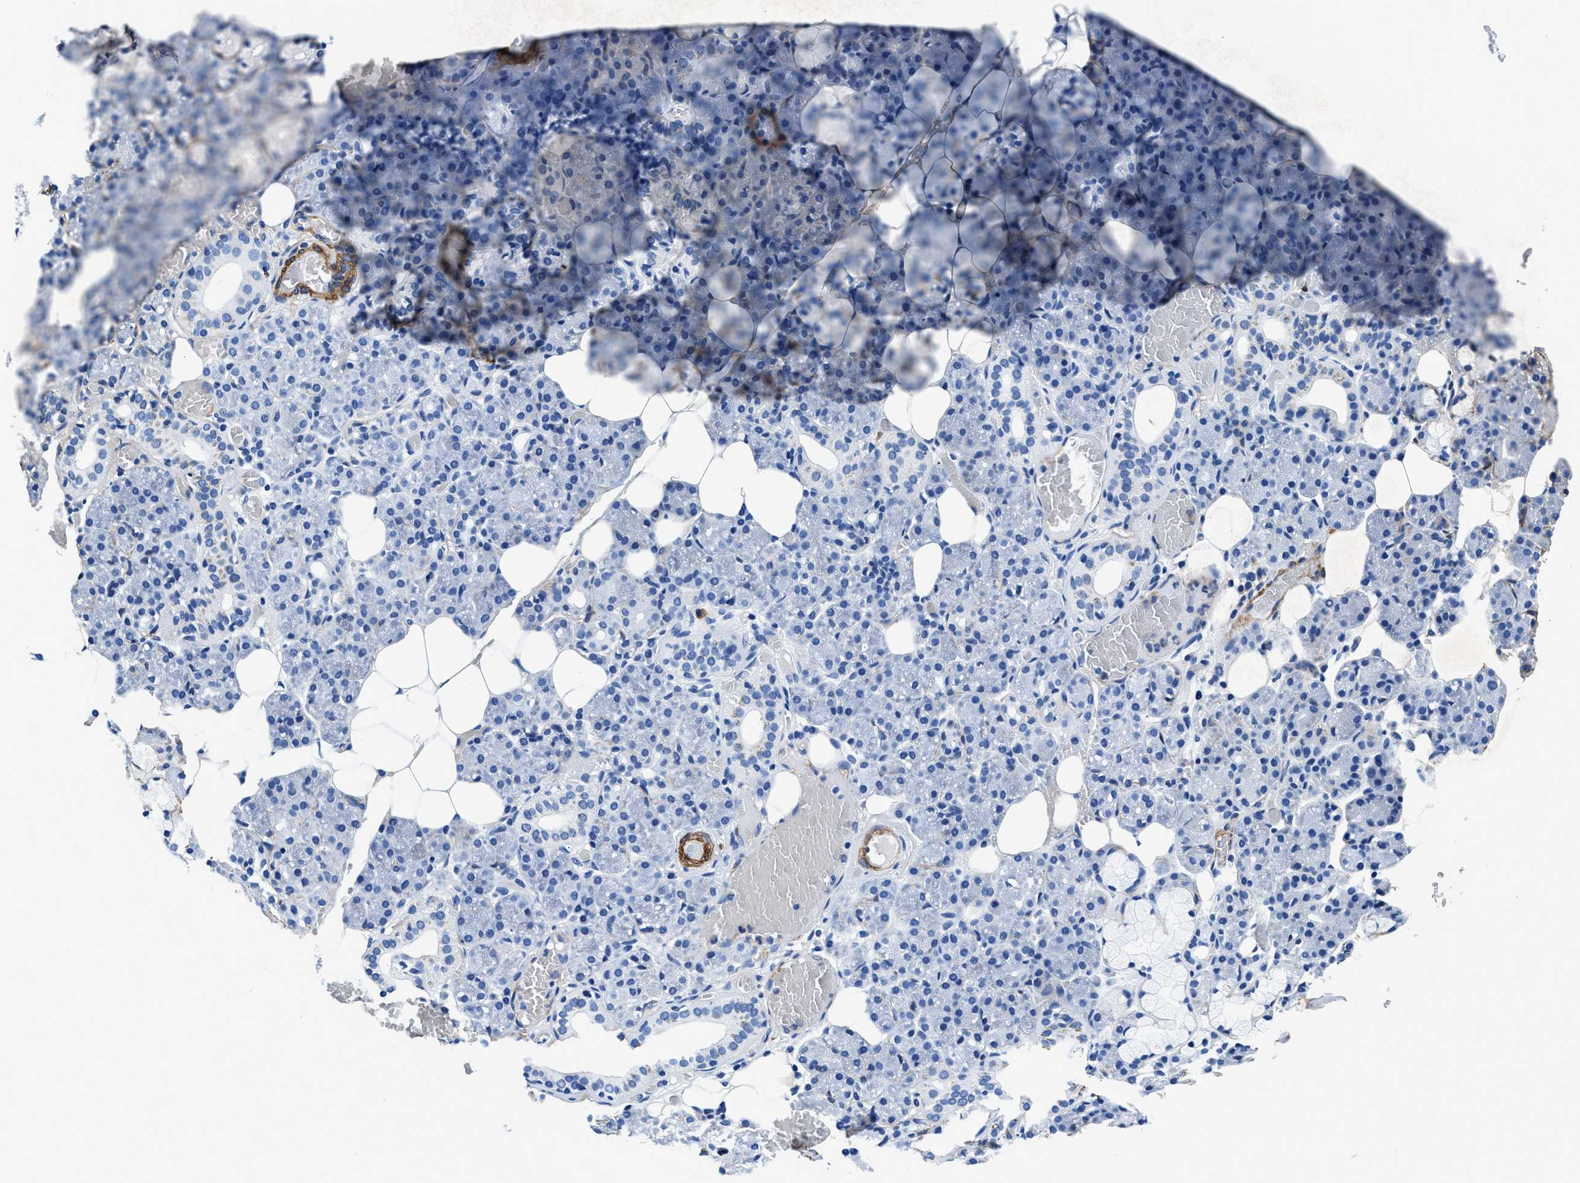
{"staining": {"intensity": "negative", "quantity": "none", "location": "none"}, "tissue": "salivary gland", "cell_type": "Glandular cells", "image_type": "normal", "snomed": [{"axis": "morphology", "description": "Normal tissue, NOS"}, {"axis": "topography", "description": "Salivary gland"}], "caption": "An image of salivary gland stained for a protein shows no brown staining in glandular cells.", "gene": "TEX261", "patient": {"sex": "male", "age": 63}}